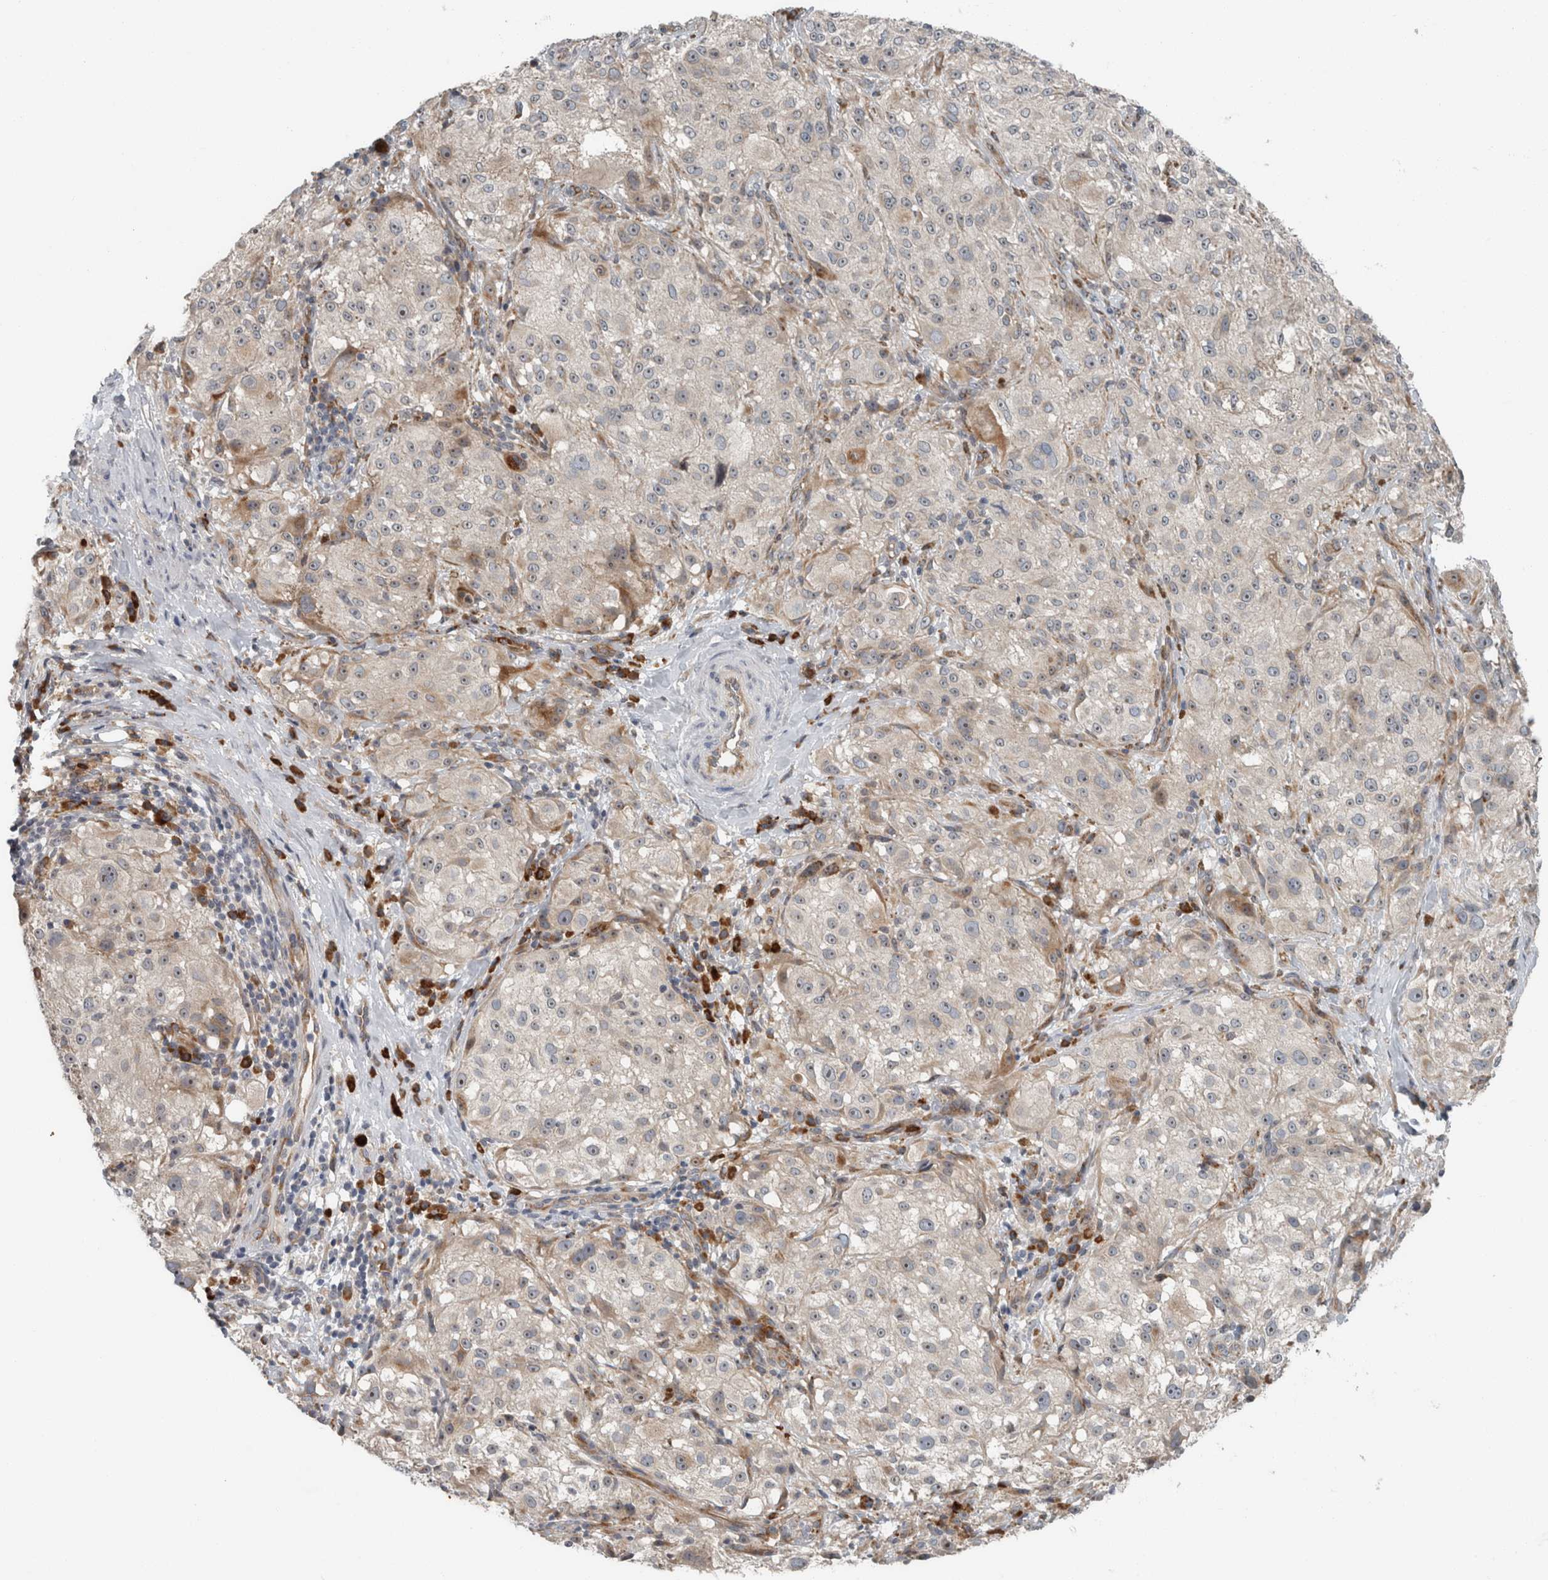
{"staining": {"intensity": "negative", "quantity": "none", "location": "none"}, "tissue": "melanoma", "cell_type": "Tumor cells", "image_type": "cancer", "snomed": [{"axis": "morphology", "description": "Malignant melanoma, NOS"}, {"axis": "topography", "description": "Skin"}], "caption": "Immunohistochemistry (IHC) of human melanoma demonstrates no staining in tumor cells.", "gene": "USP25", "patient": {"sex": "female", "age": 55}}